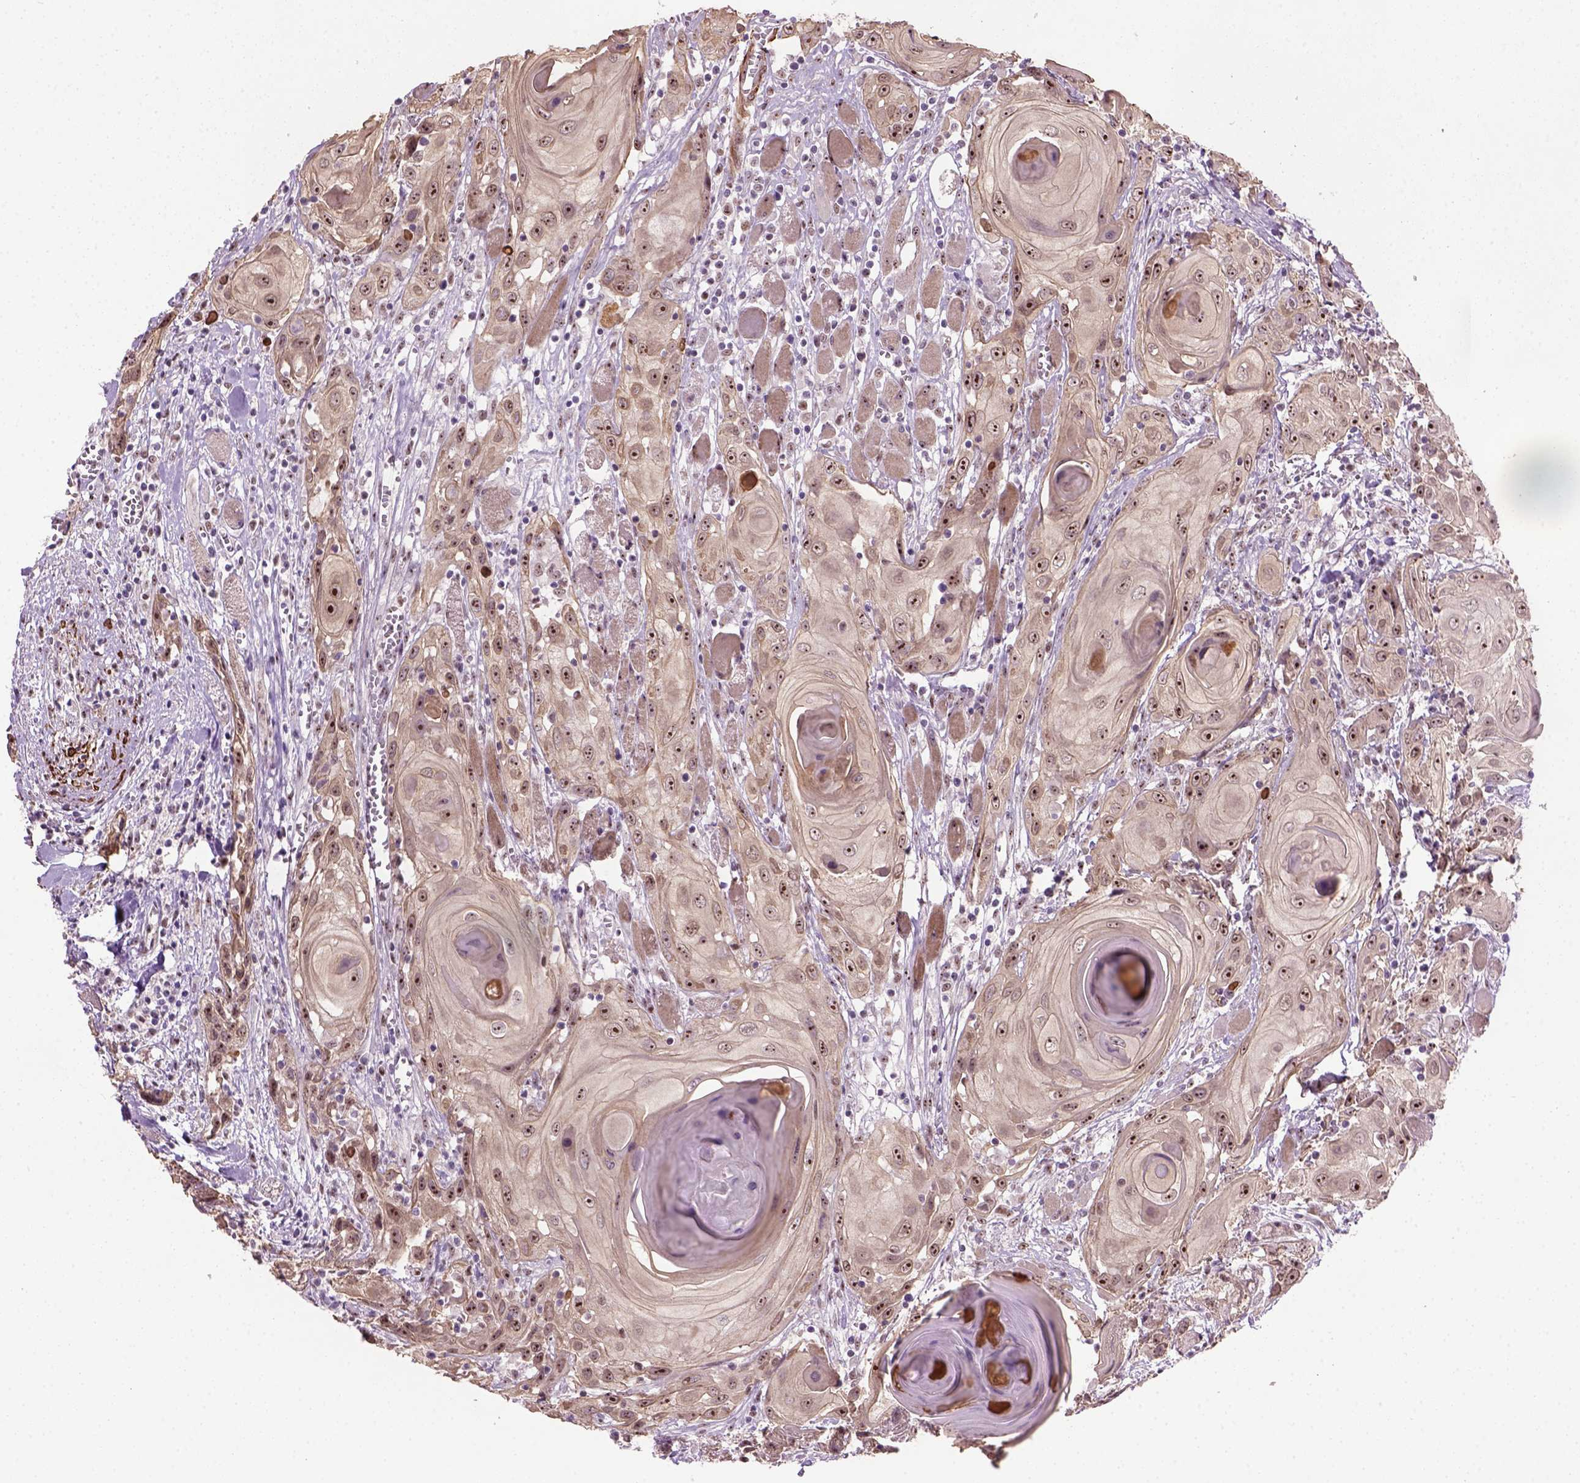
{"staining": {"intensity": "strong", "quantity": ">75%", "location": "nuclear"}, "tissue": "head and neck cancer", "cell_type": "Tumor cells", "image_type": "cancer", "snomed": [{"axis": "morphology", "description": "Squamous cell carcinoma, NOS"}, {"axis": "topography", "description": "Head-Neck"}], "caption": "This is a photomicrograph of immunohistochemistry staining of head and neck cancer (squamous cell carcinoma), which shows strong positivity in the nuclear of tumor cells.", "gene": "RRS1", "patient": {"sex": "female", "age": 80}}